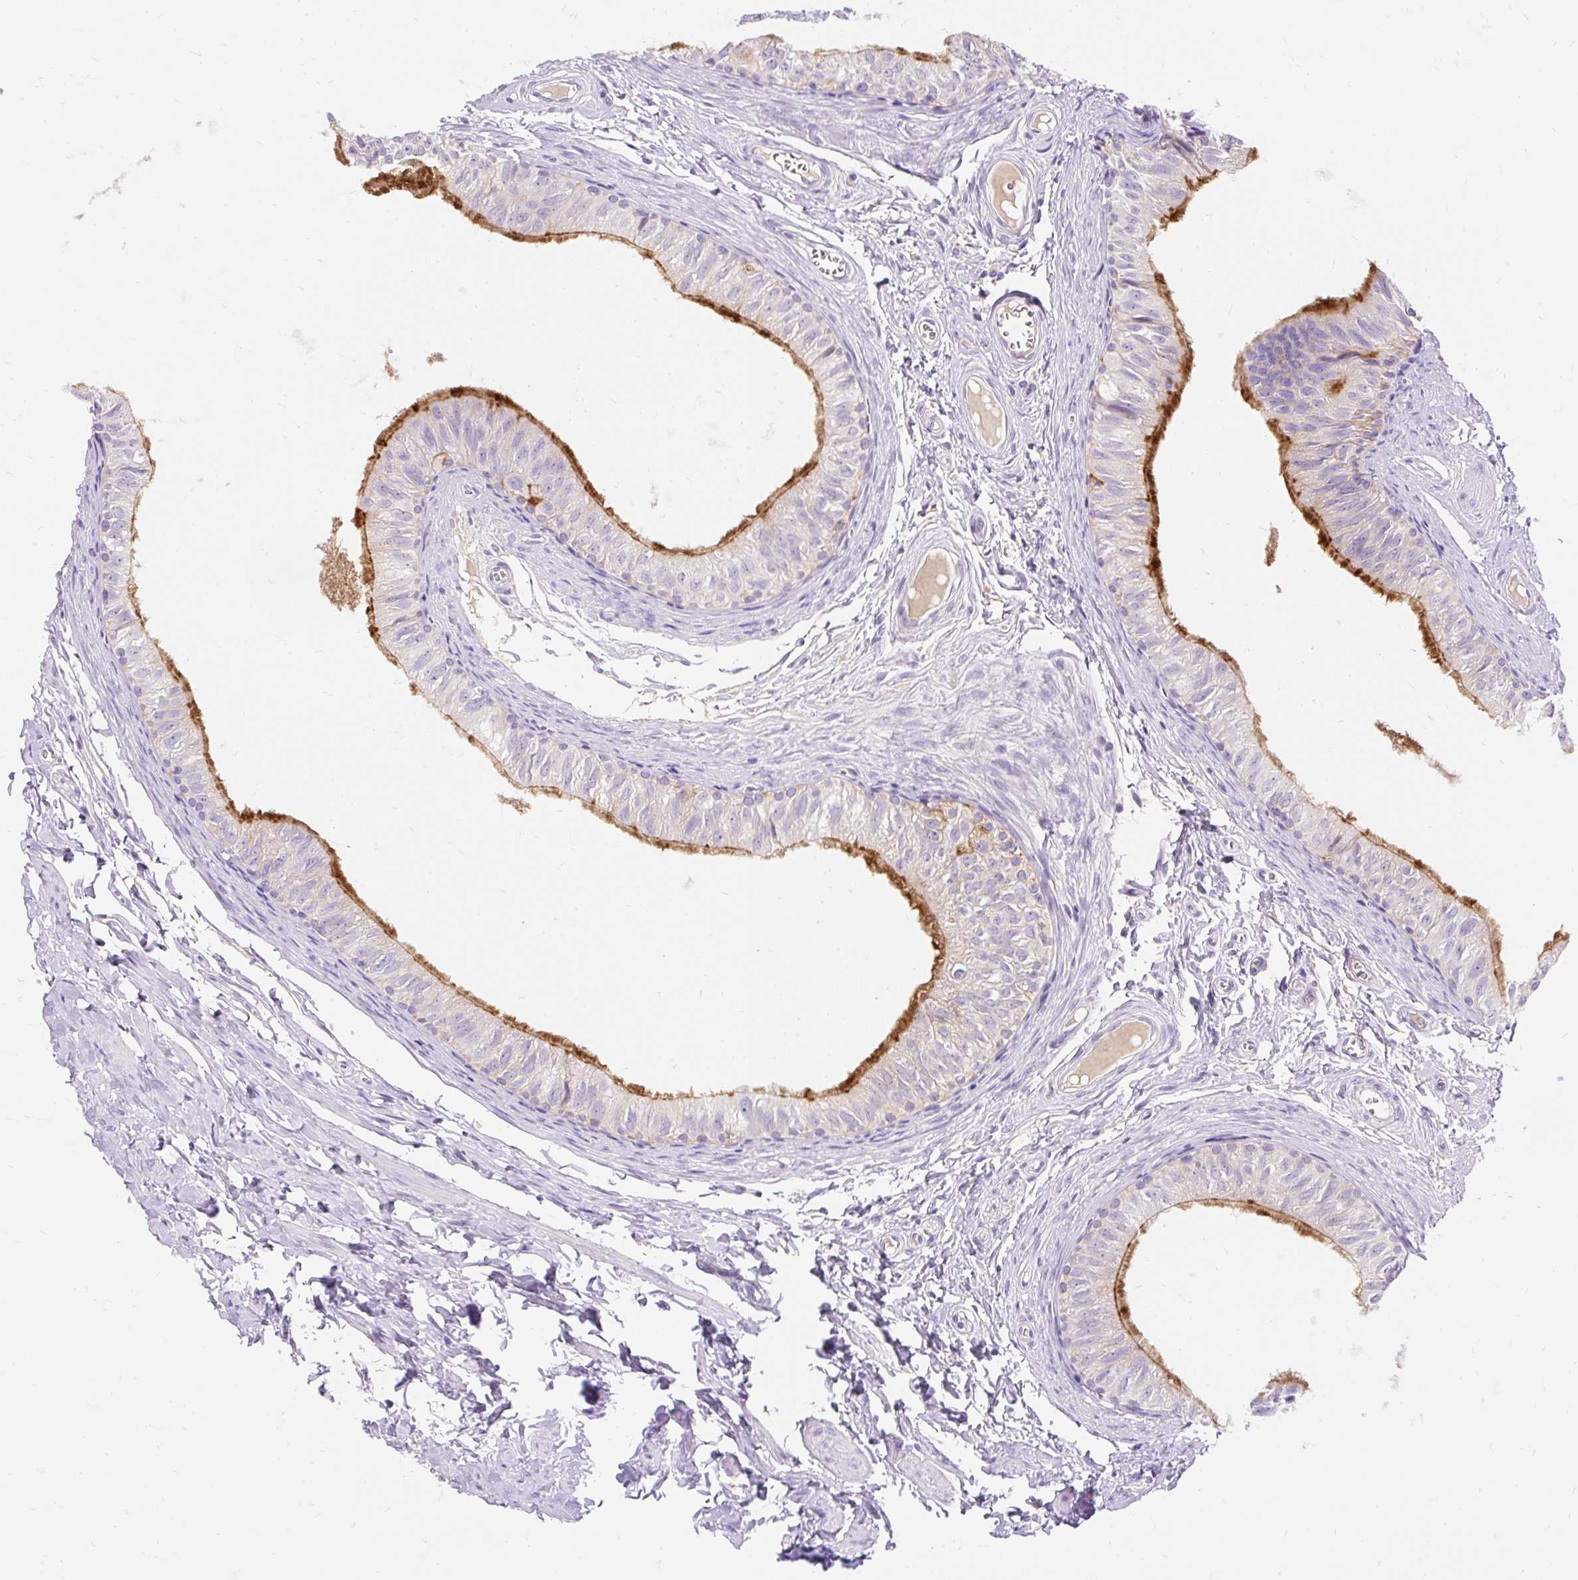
{"staining": {"intensity": "strong", "quantity": "25%-75%", "location": "cytoplasmic/membranous"}, "tissue": "epididymis", "cell_type": "Glandular cells", "image_type": "normal", "snomed": [{"axis": "morphology", "description": "Normal tissue, NOS"}, {"axis": "topography", "description": "Epididymis"}], "caption": "Benign epididymis was stained to show a protein in brown. There is high levels of strong cytoplasmic/membranous expression in approximately 25%-75% of glandular cells. The protein of interest is stained brown, and the nuclei are stained in blue (DAB IHC with brightfield microscopy, high magnification).", "gene": "TMEM150C", "patient": {"sex": "male", "age": 42}}